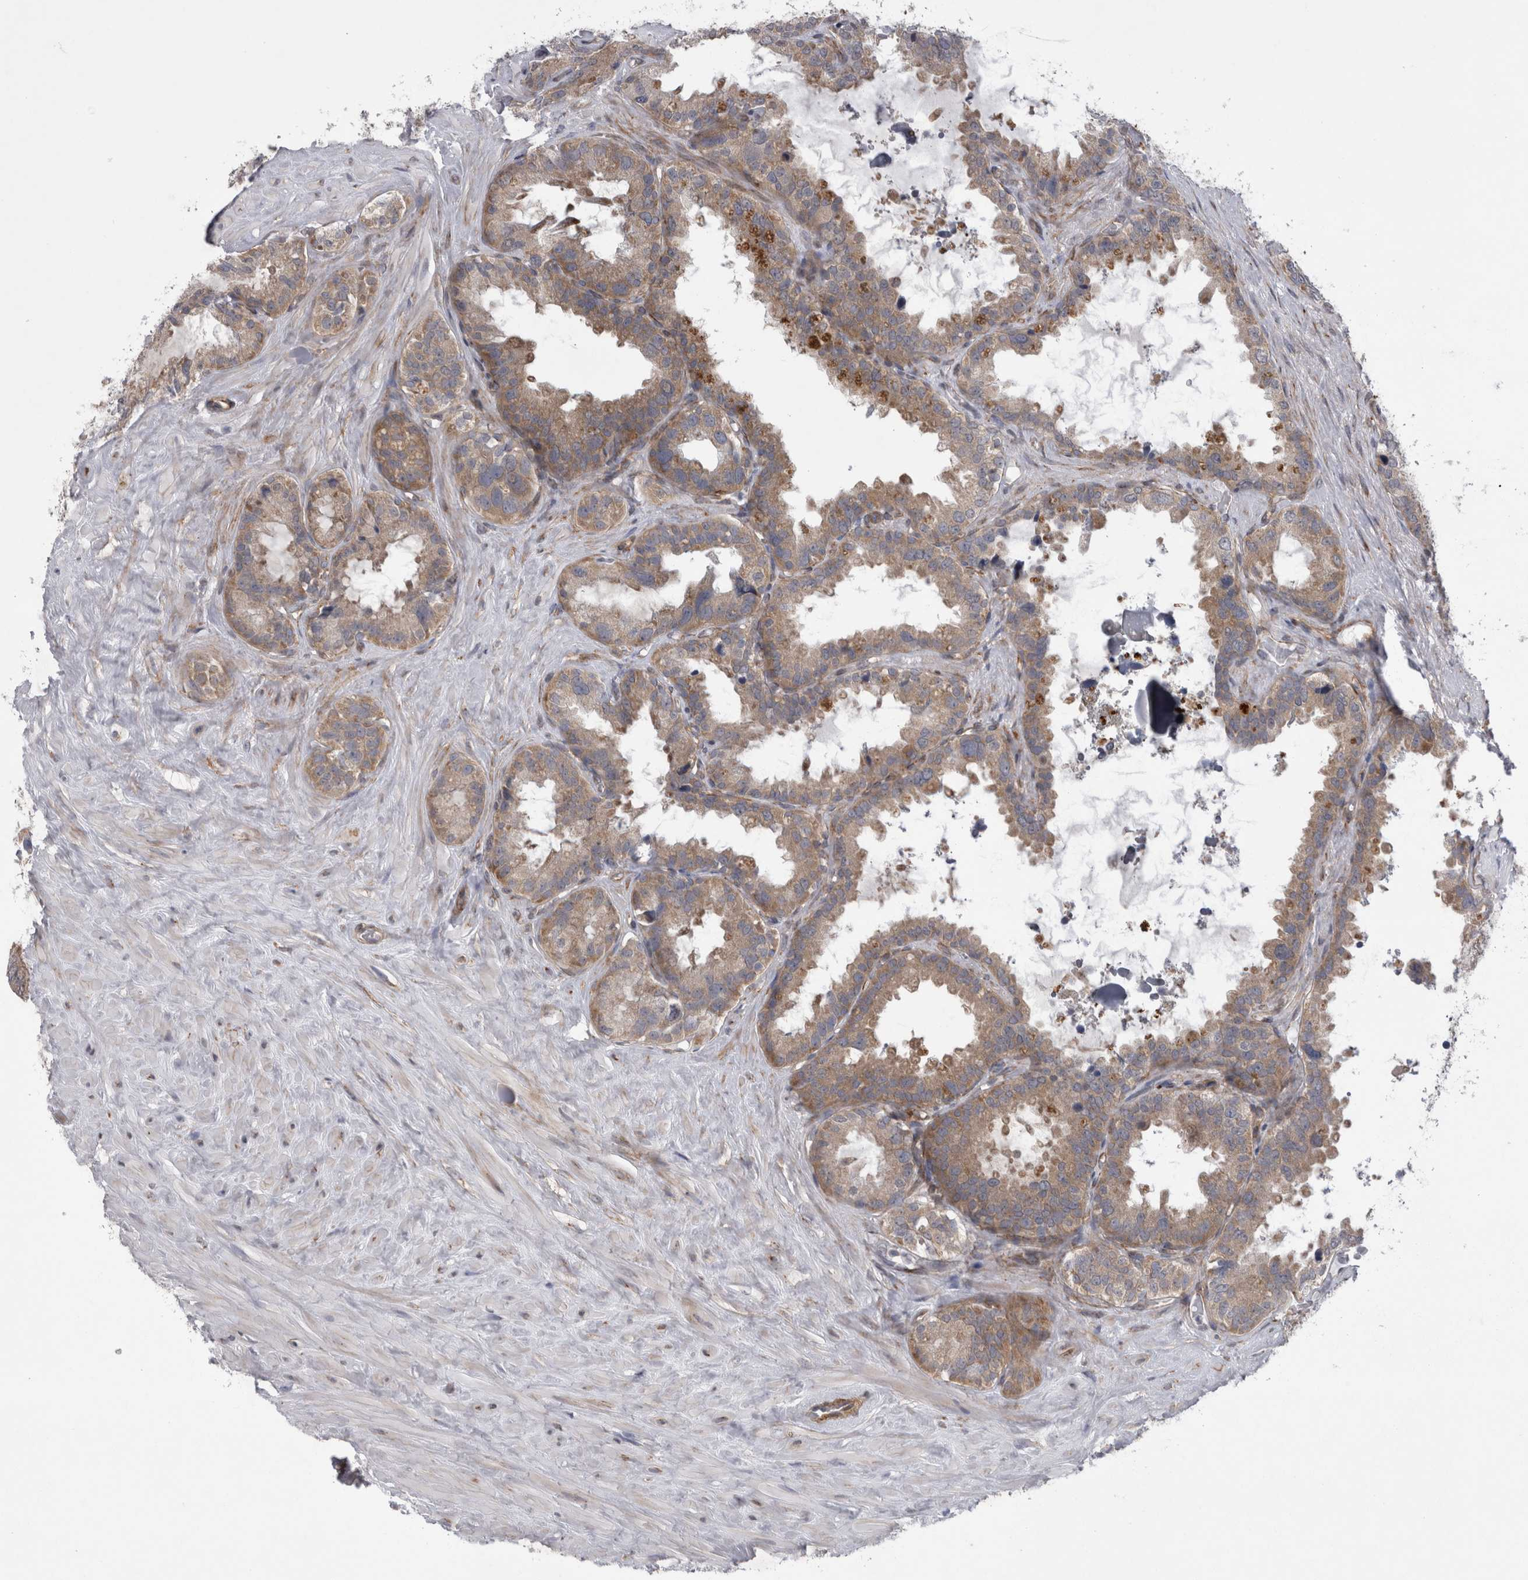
{"staining": {"intensity": "weak", "quantity": "25%-75%", "location": "cytoplasmic/membranous"}, "tissue": "seminal vesicle", "cell_type": "Glandular cells", "image_type": "normal", "snomed": [{"axis": "morphology", "description": "Normal tissue, NOS"}, {"axis": "topography", "description": "Seminal veicle"}], "caption": "Protein expression analysis of unremarkable seminal vesicle reveals weak cytoplasmic/membranous positivity in about 25%-75% of glandular cells.", "gene": "DDX6", "patient": {"sex": "male", "age": 80}}